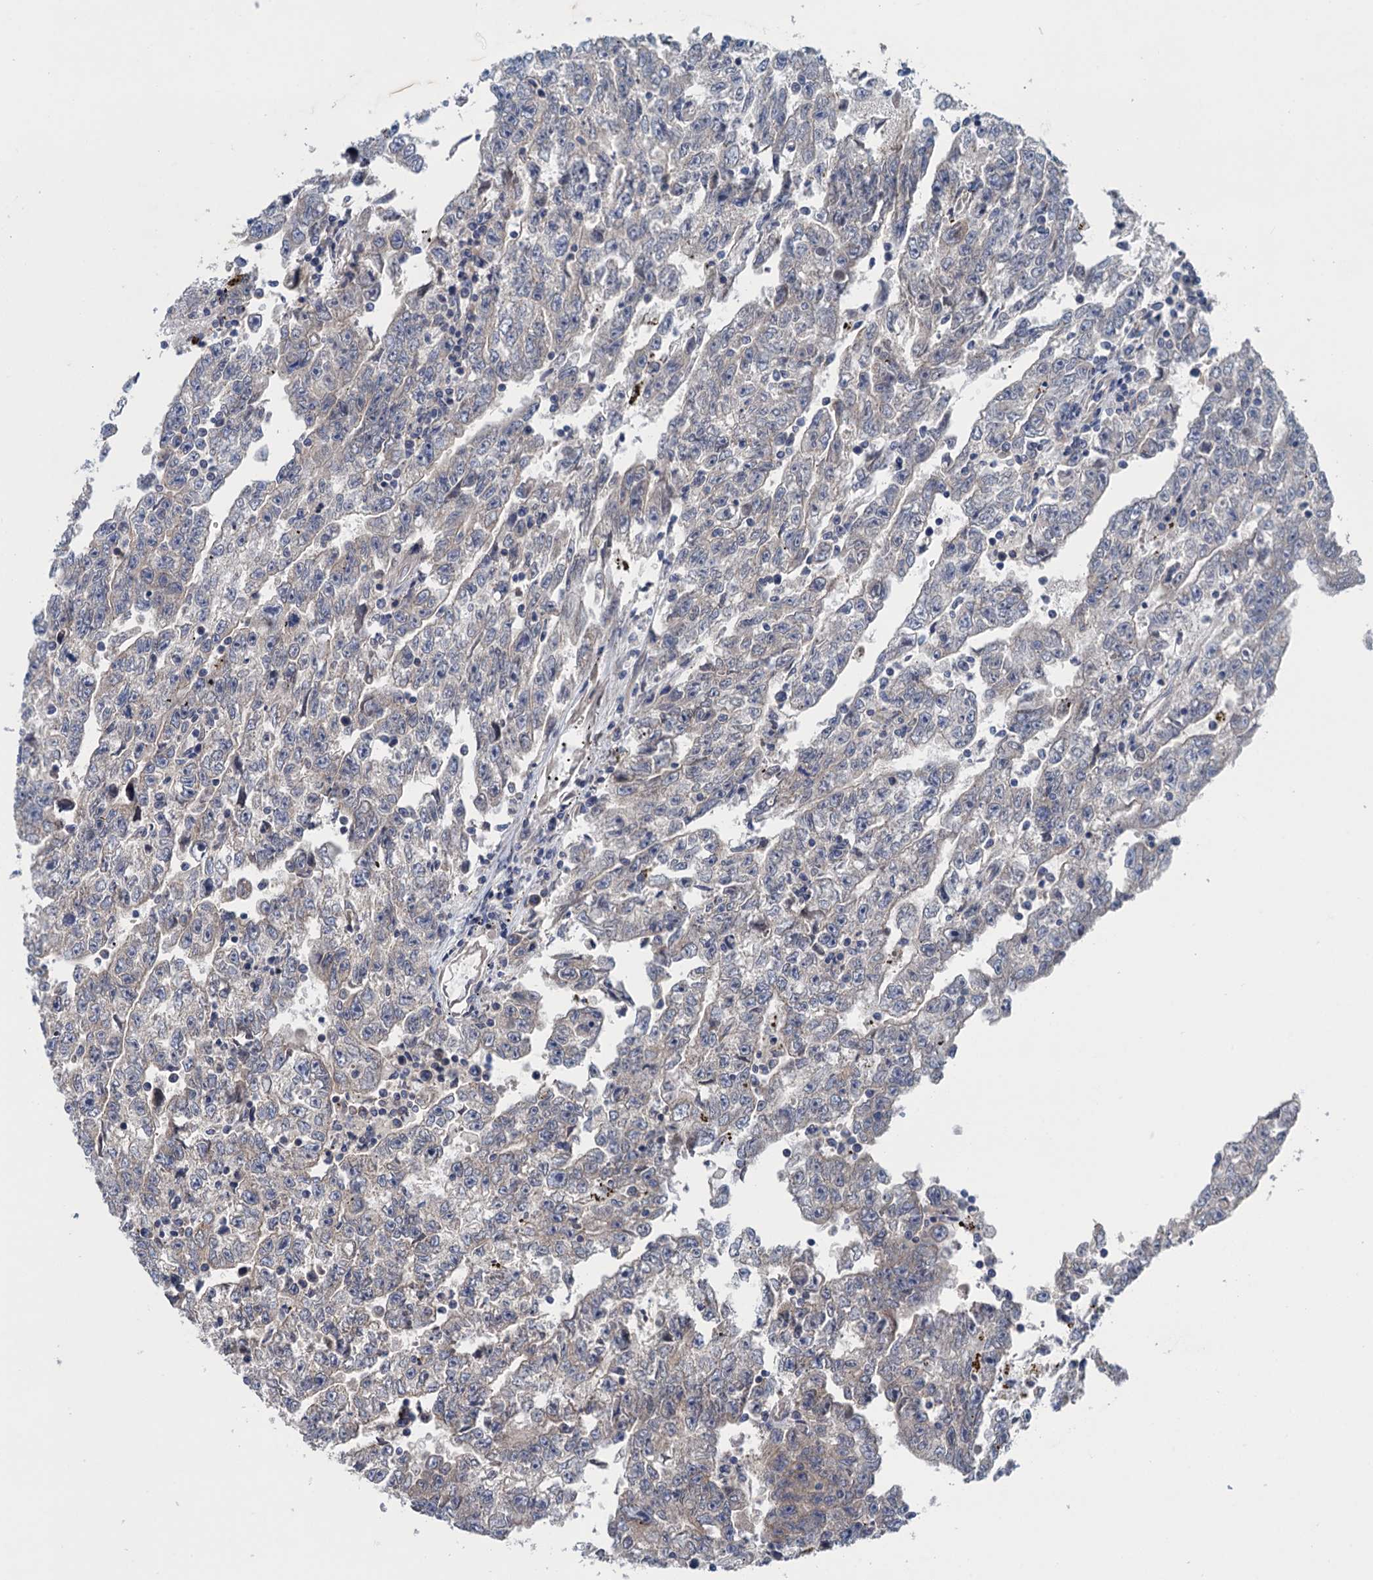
{"staining": {"intensity": "negative", "quantity": "none", "location": "none"}, "tissue": "testis cancer", "cell_type": "Tumor cells", "image_type": "cancer", "snomed": [{"axis": "morphology", "description": "Carcinoma, Embryonal, NOS"}, {"axis": "topography", "description": "Testis"}], "caption": "This is a image of IHC staining of testis cancer (embryonal carcinoma), which shows no staining in tumor cells. Brightfield microscopy of IHC stained with DAB (3,3'-diaminobenzidine) (brown) and hematoxylin (blue), captured at high magnification.", "gene": "CTU2", "patient": {"sex": "male", "age": 25}}